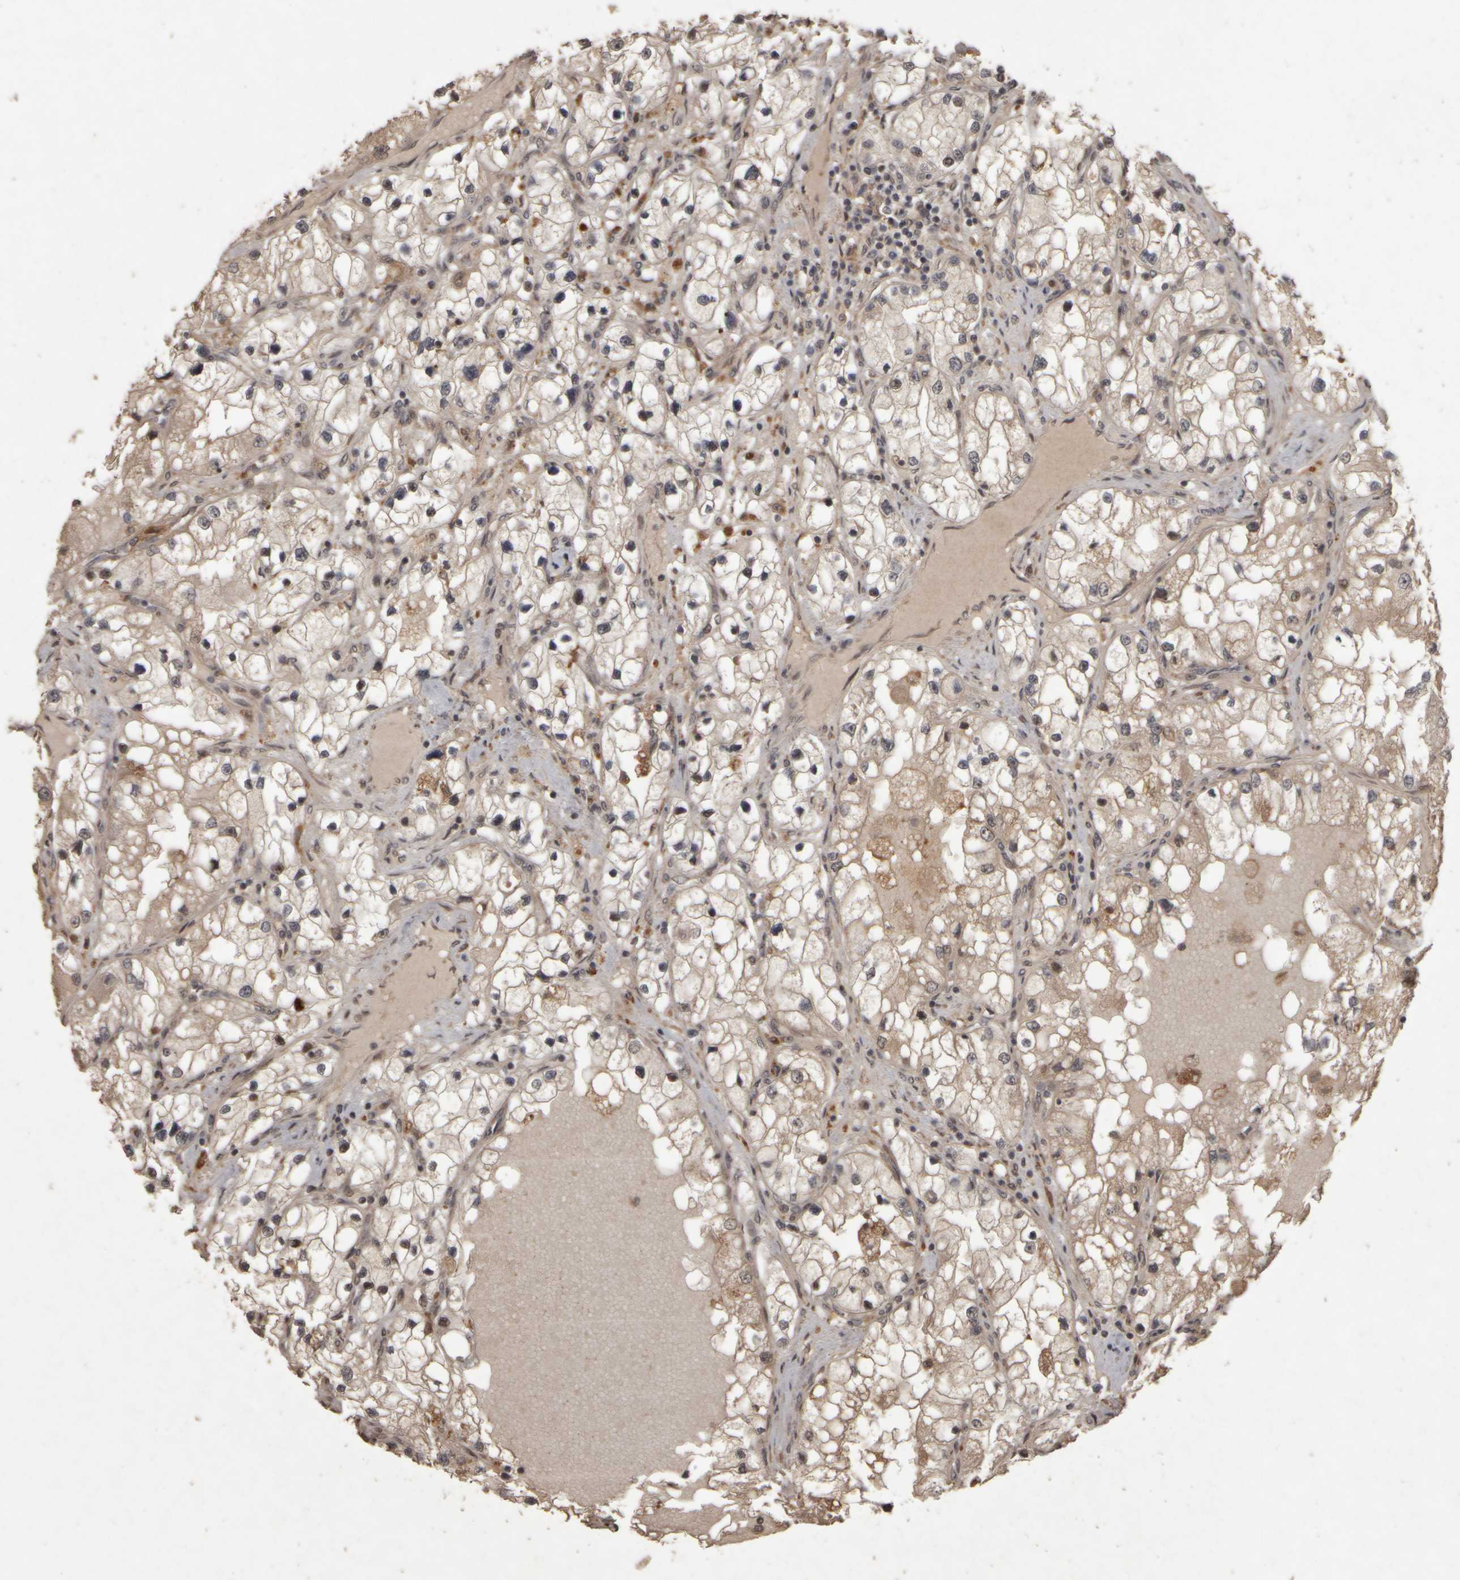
{"staining": {"intensity": "weak", "quantity": ">75%", "location": "cytoplasmic/membranous"}, "tissue": "renal cancer", "cell_type": "Tumor cells", "image_type": "cancer", "snomed": [{"axis": "morphology", "description": "Adenocarcinoma, NOS"}, {"axis": "topography", "description": "Kidney"}], "caption": "Immunohistochemical staining of renal cancer (adenocarcinoma) exhibits low levels of weak cytoplasmic/membranous protein staining in approximately >75% of tumor cells. The protein is shown in brown color, while the nuclei are stained blue.", "gene": "ACO1", "patient": {"sex": "male", "age": 68}}